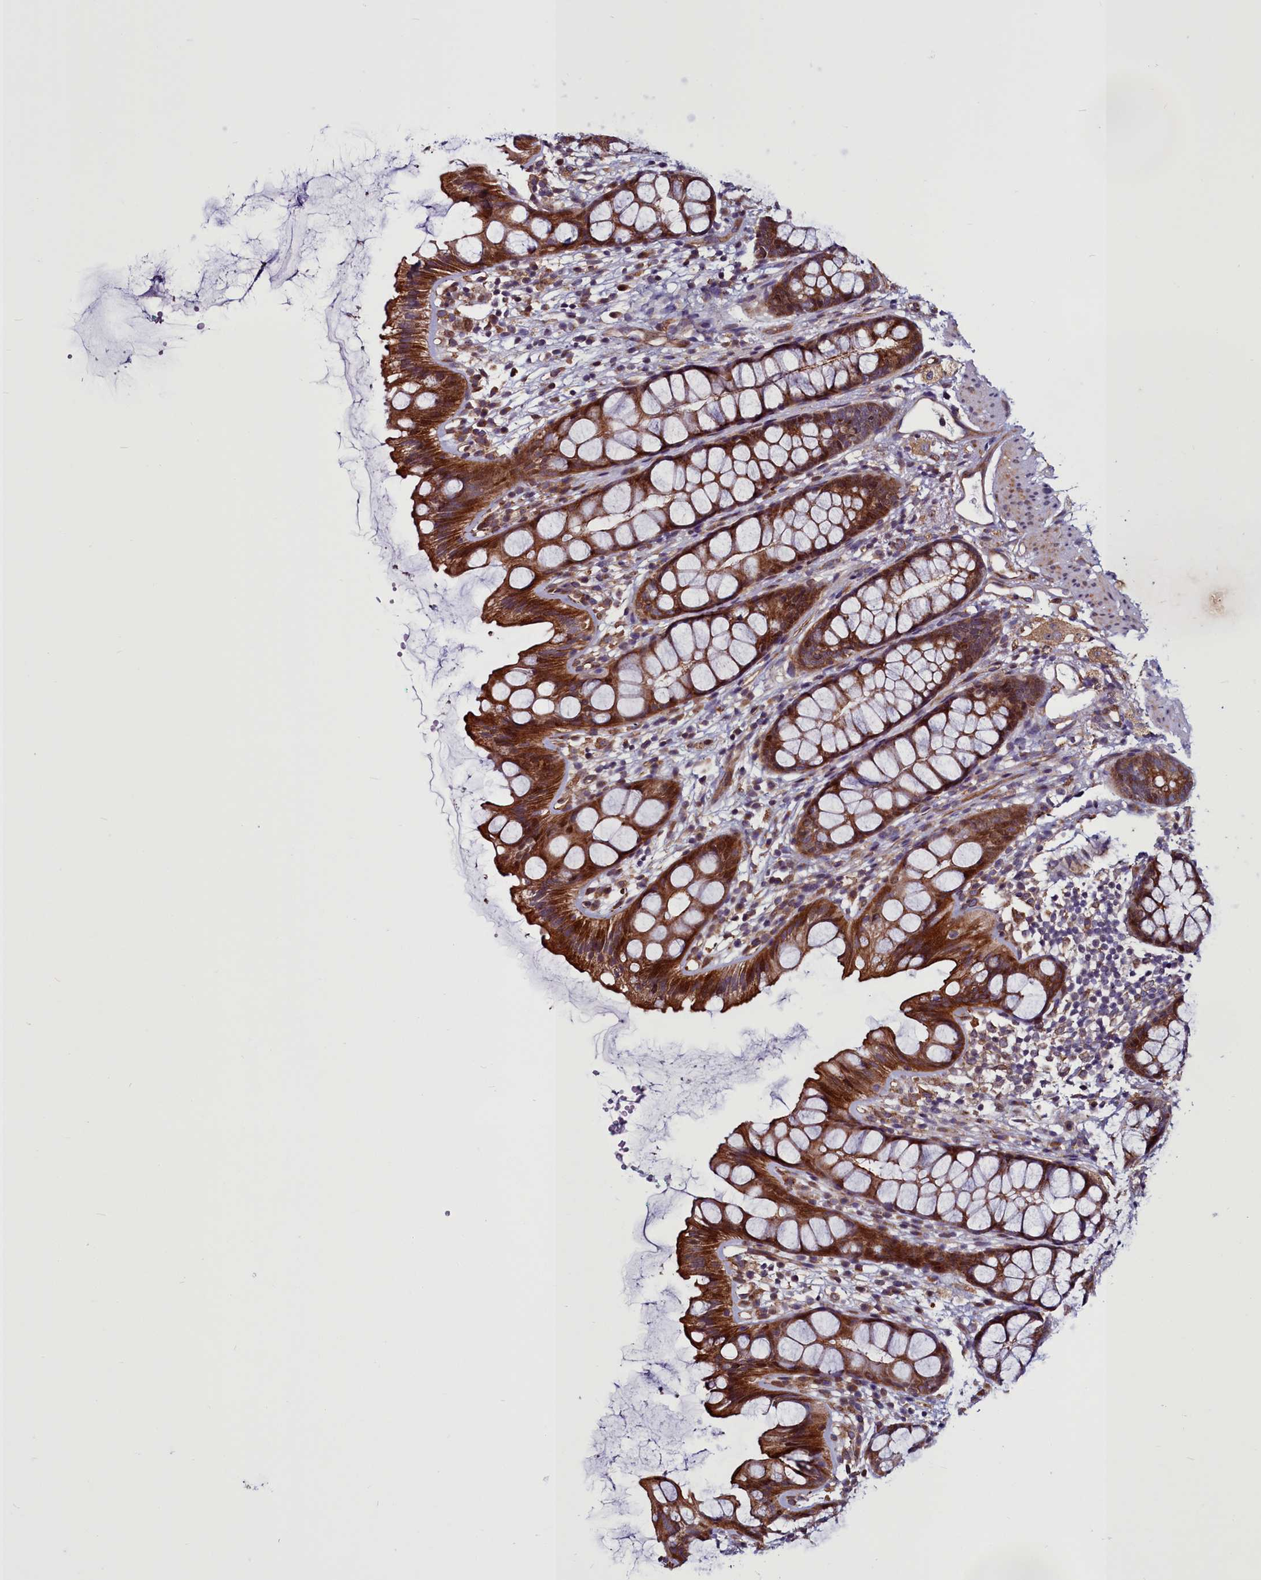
{"staining": {"intensity": "strong", "quantity": ">75%", "location": "cytoplasmic/membranous"}, "tissue": "rectum", "cell_type": "Glandular cells", "image_type": "normal", "snomed": [{"axis": "morphology", "description": "Normal tissue, NOS"}, {"axis": "topography", "description": "Rectum"}], "caption": "Immunohistochemical staining of benign human rectum displays >75% levels of strong cytoplasmic/membranous protein staining in about >75% of glandular cells.", "gene": "MCRIP1", "patient": {"sex": "female", "age": 65}}